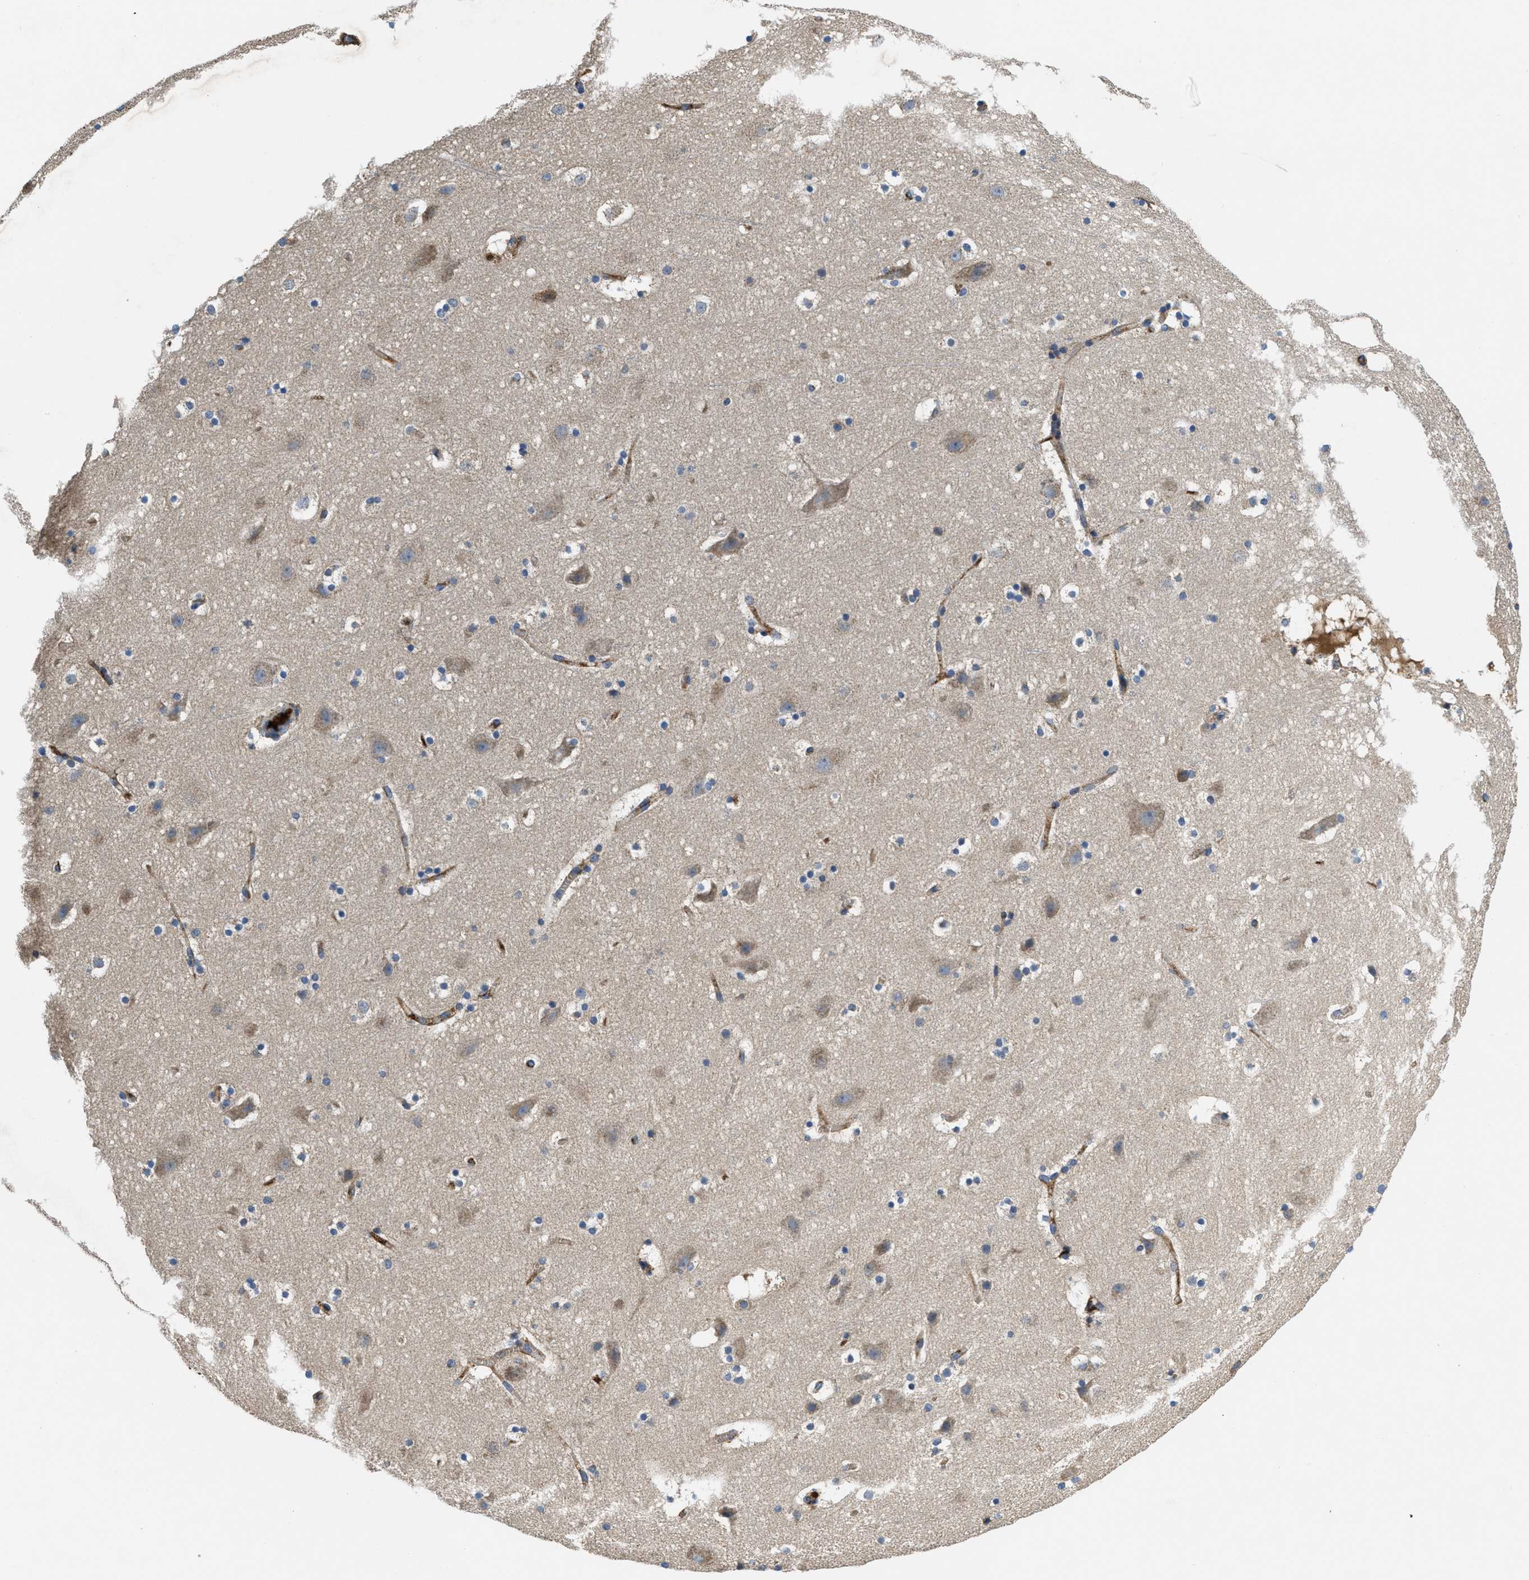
{"staining": {"intensity": "moderate", "quantity": ">75%", "location": "cytoplasmic/membranous"}, "tissue": "cerebral cortex", "cell_type": "Endothelial cells", "image_type": "normal", "snomed": [{"axis": "morphology", "description": "Normal tissue, NOS"}, {"axis": "topography", "description": "Cerebral cortex"}], "caption": "A histopathology image showing moderate cytoplasmic/membranous staining in about >75% of endothelial cells in normal cerebral cortex, as visualized by brown immunohistochemical staining.", "gene": "GALK1", "patient": {"sex": "male", "age": 45}}